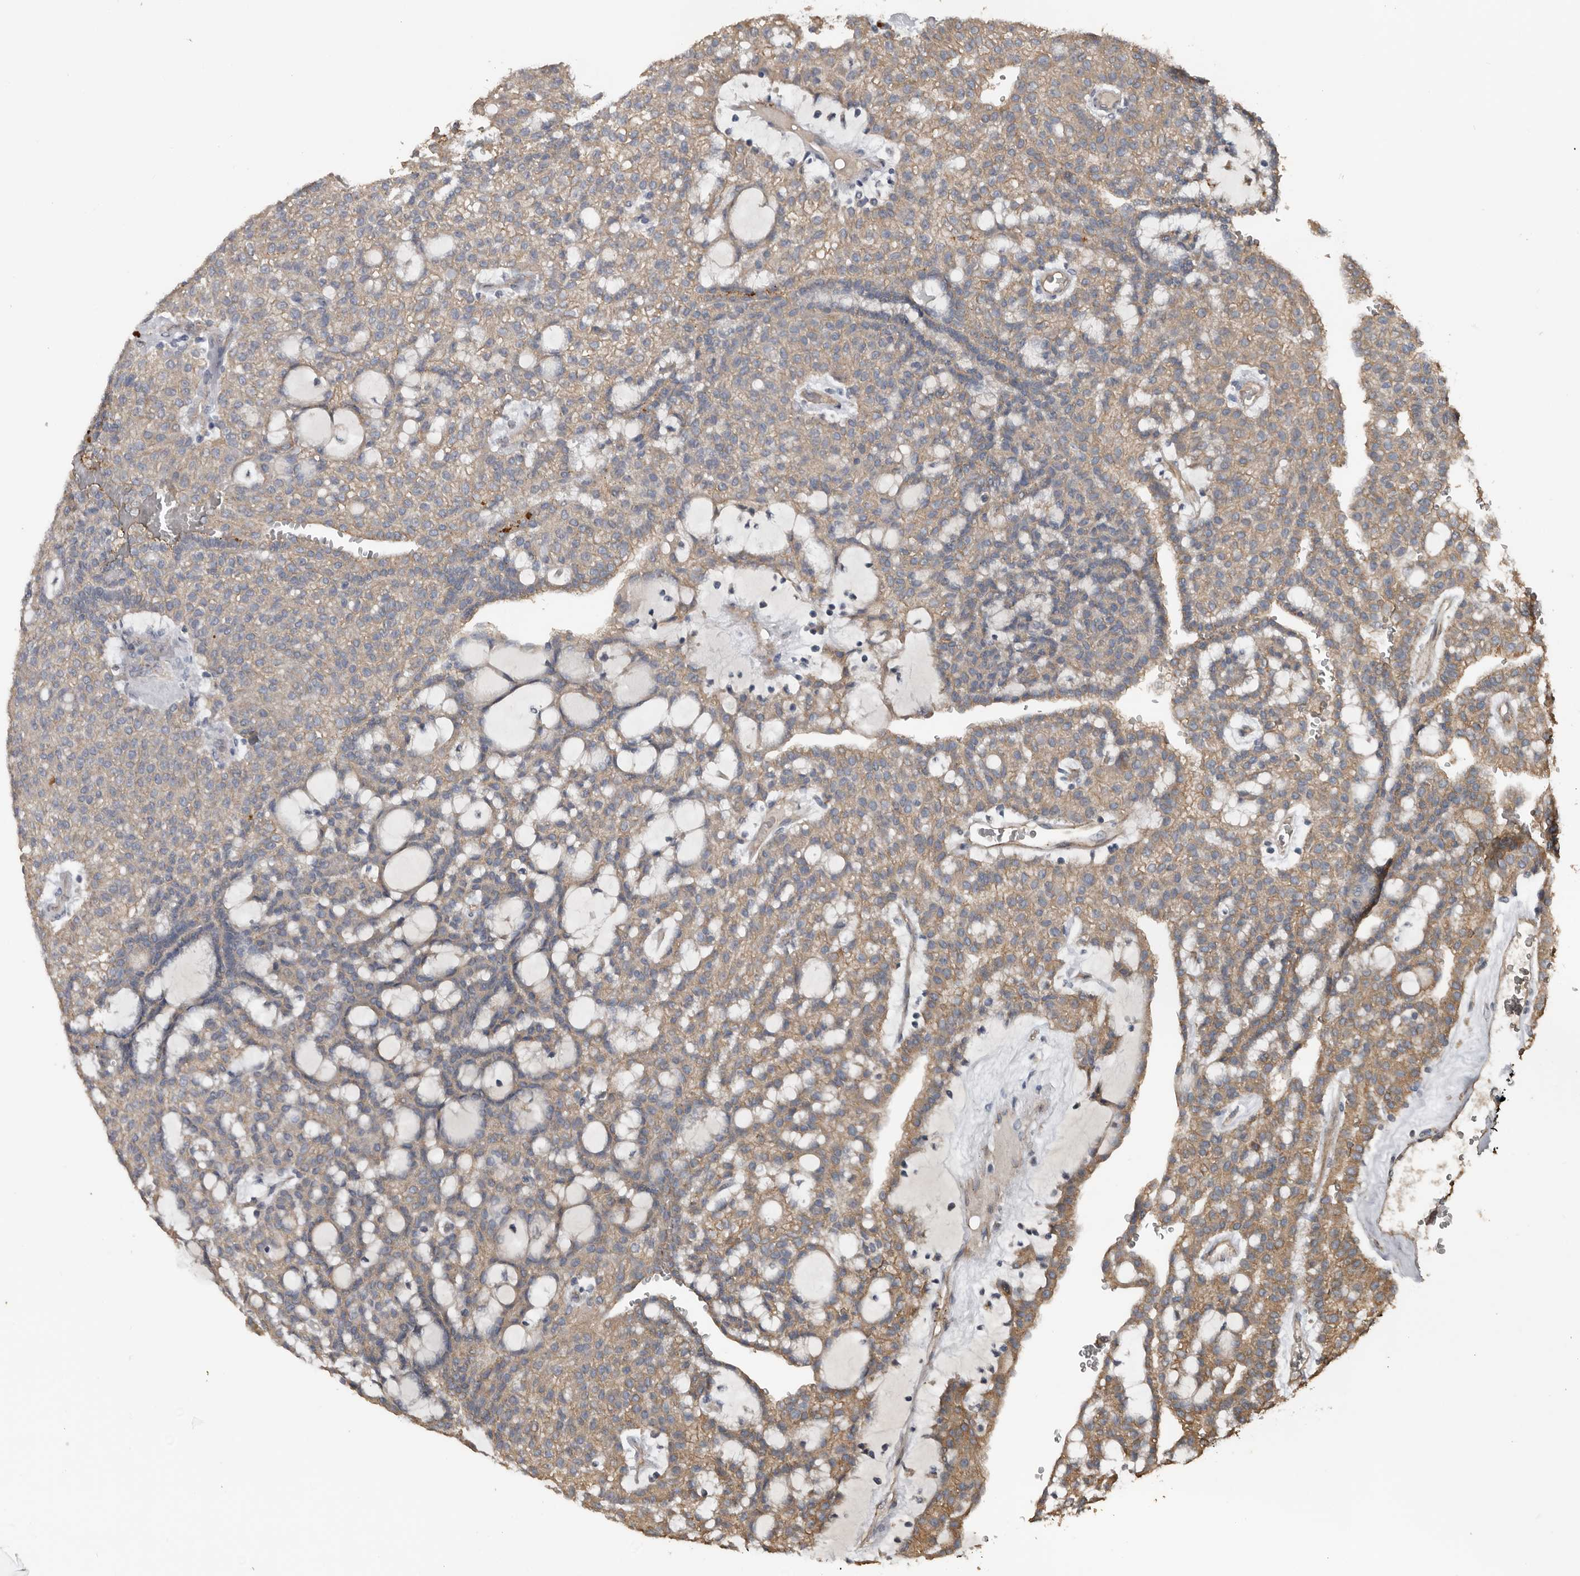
{"staining": {"intensity": "weak", "quantity": ">75%", "location": "cytoplasmic/membranous"}, "tissue": "renal cancer", "cell_type": "Tumor cells", "image_type": "cancer", "snomed": [{"axis": "morphology", "description": "Adenocarcinoma, NOS"}, {"axis": "topography", "description": "Kidney"}], "caption": "Renal cancer was stained to show a protein in brown. There is low levels of weak cytoplasmic/membranous positivity in approximately >75% of tumor cells.", "gene": "HYAL4", "patient": {"sex": "male", "age": 63}}